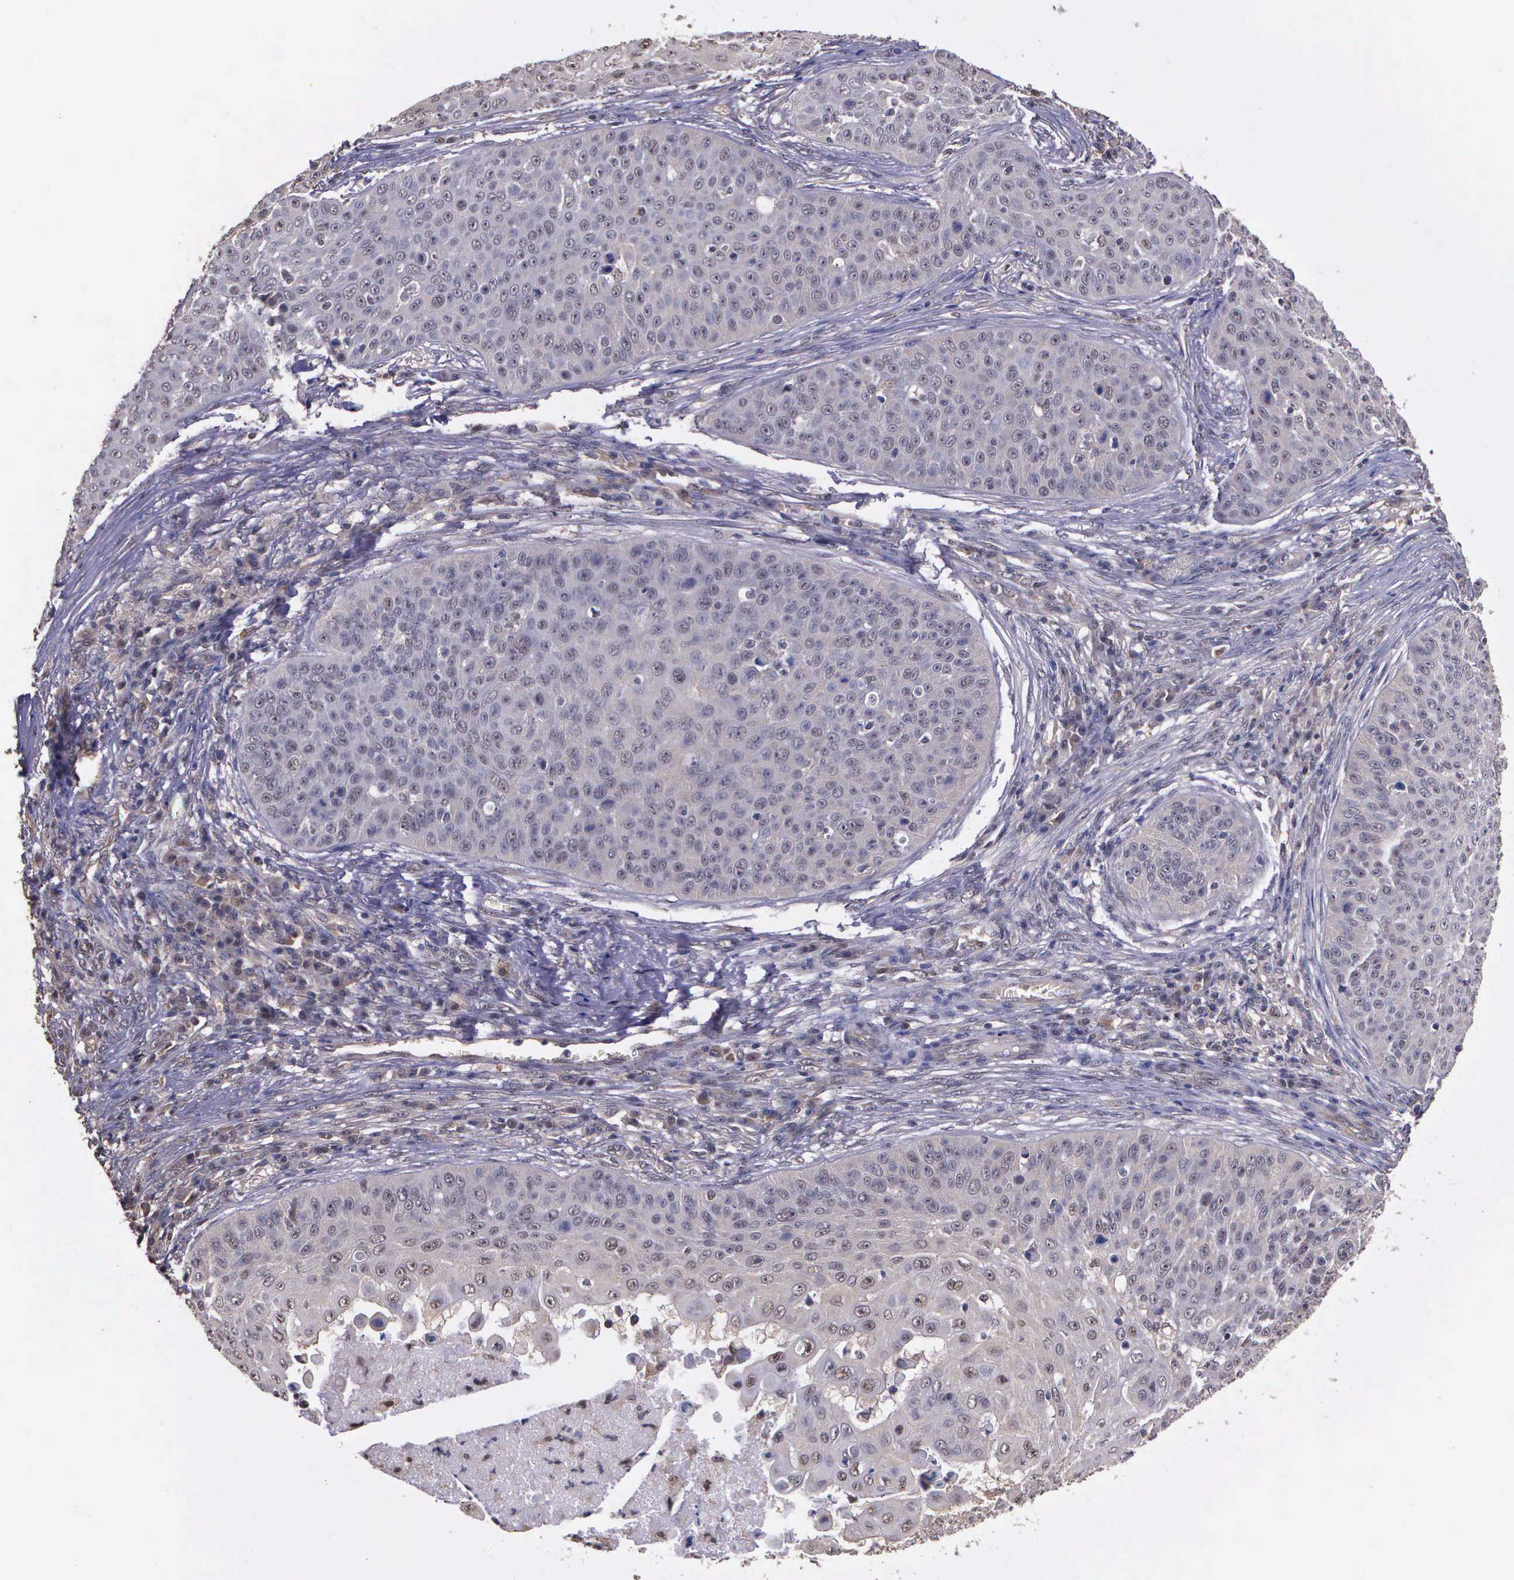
{"staining": {"intensity": "weak", "quantity": "<25%", "location": "cytoplasmic/membranous,nuclear"}, "tissue": "skin cancer", "cell_type": "Tumor cells", "image_type": "cancer", "snomed": [{"axis": "morphology", "description": "Squamous cell carcinoma, NOS"}, {"axis": "topography", "description": "Skin"}], "caption": "The photomicrograph exhibits no staining of tumor cells in skin cancer.", "gene": "PSMC1", "patient": {"sex": "male", "age": 82}}